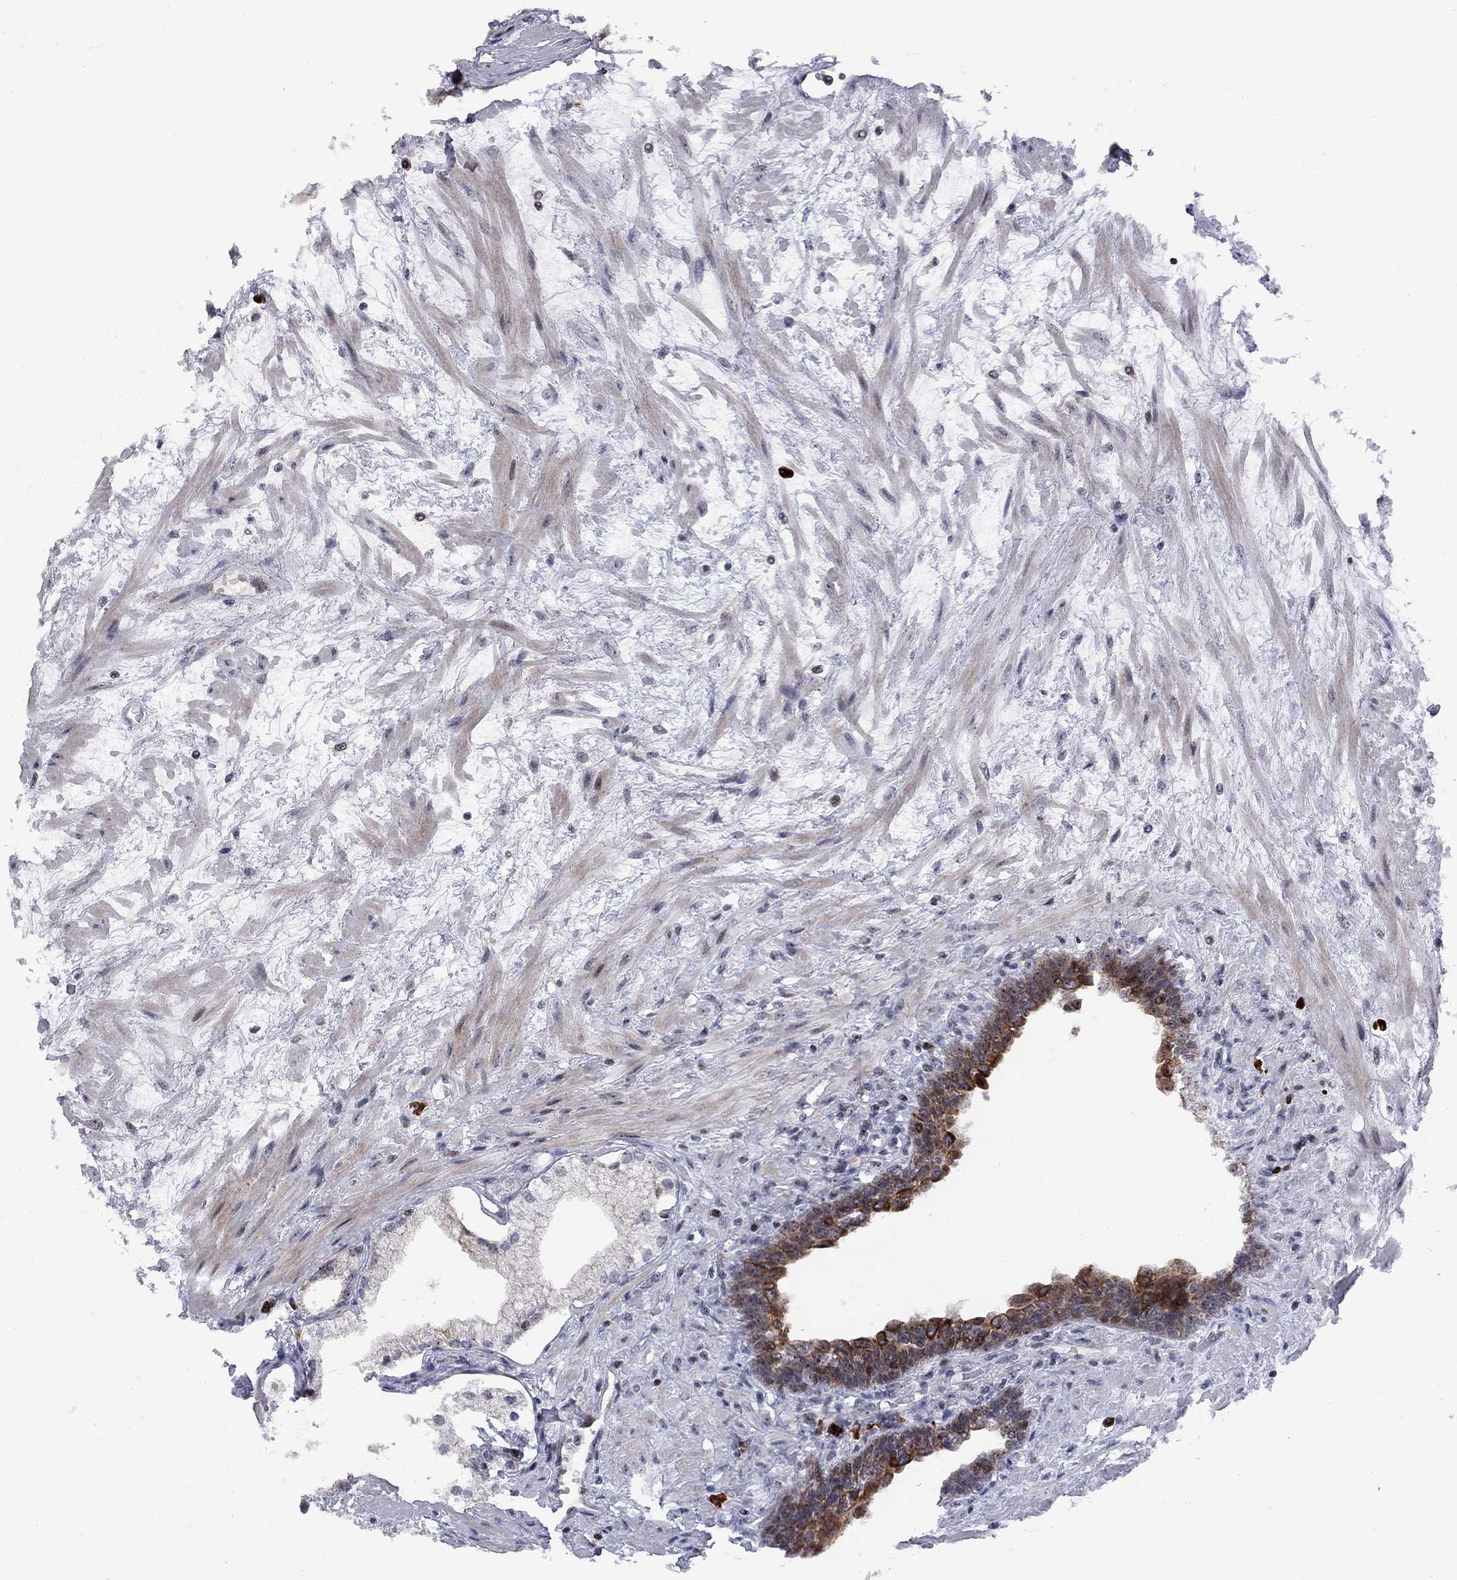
{"staining": {"intensity": "strong", "quantity": "<25%", "location": "cytoplasmic/membranous"}, "tissue": "prostate", "cell_type": "Glandular cells", "image_type": "normal", "snomed": [{"axis": "morphology", "description": "Normal tissue, NOS"}, {"axis": "topography", "description": "Prostate"}], "caption": "Protein staining demonstrates strong cytoplasmic/membranous positivity in about <25% of glandular cells in normal prostate. Immunohistochemistry stains the protein in brown and the nuclei are stained blue.", "gene": "DHX33", "patient": {"sex": "male", "age": 63}}